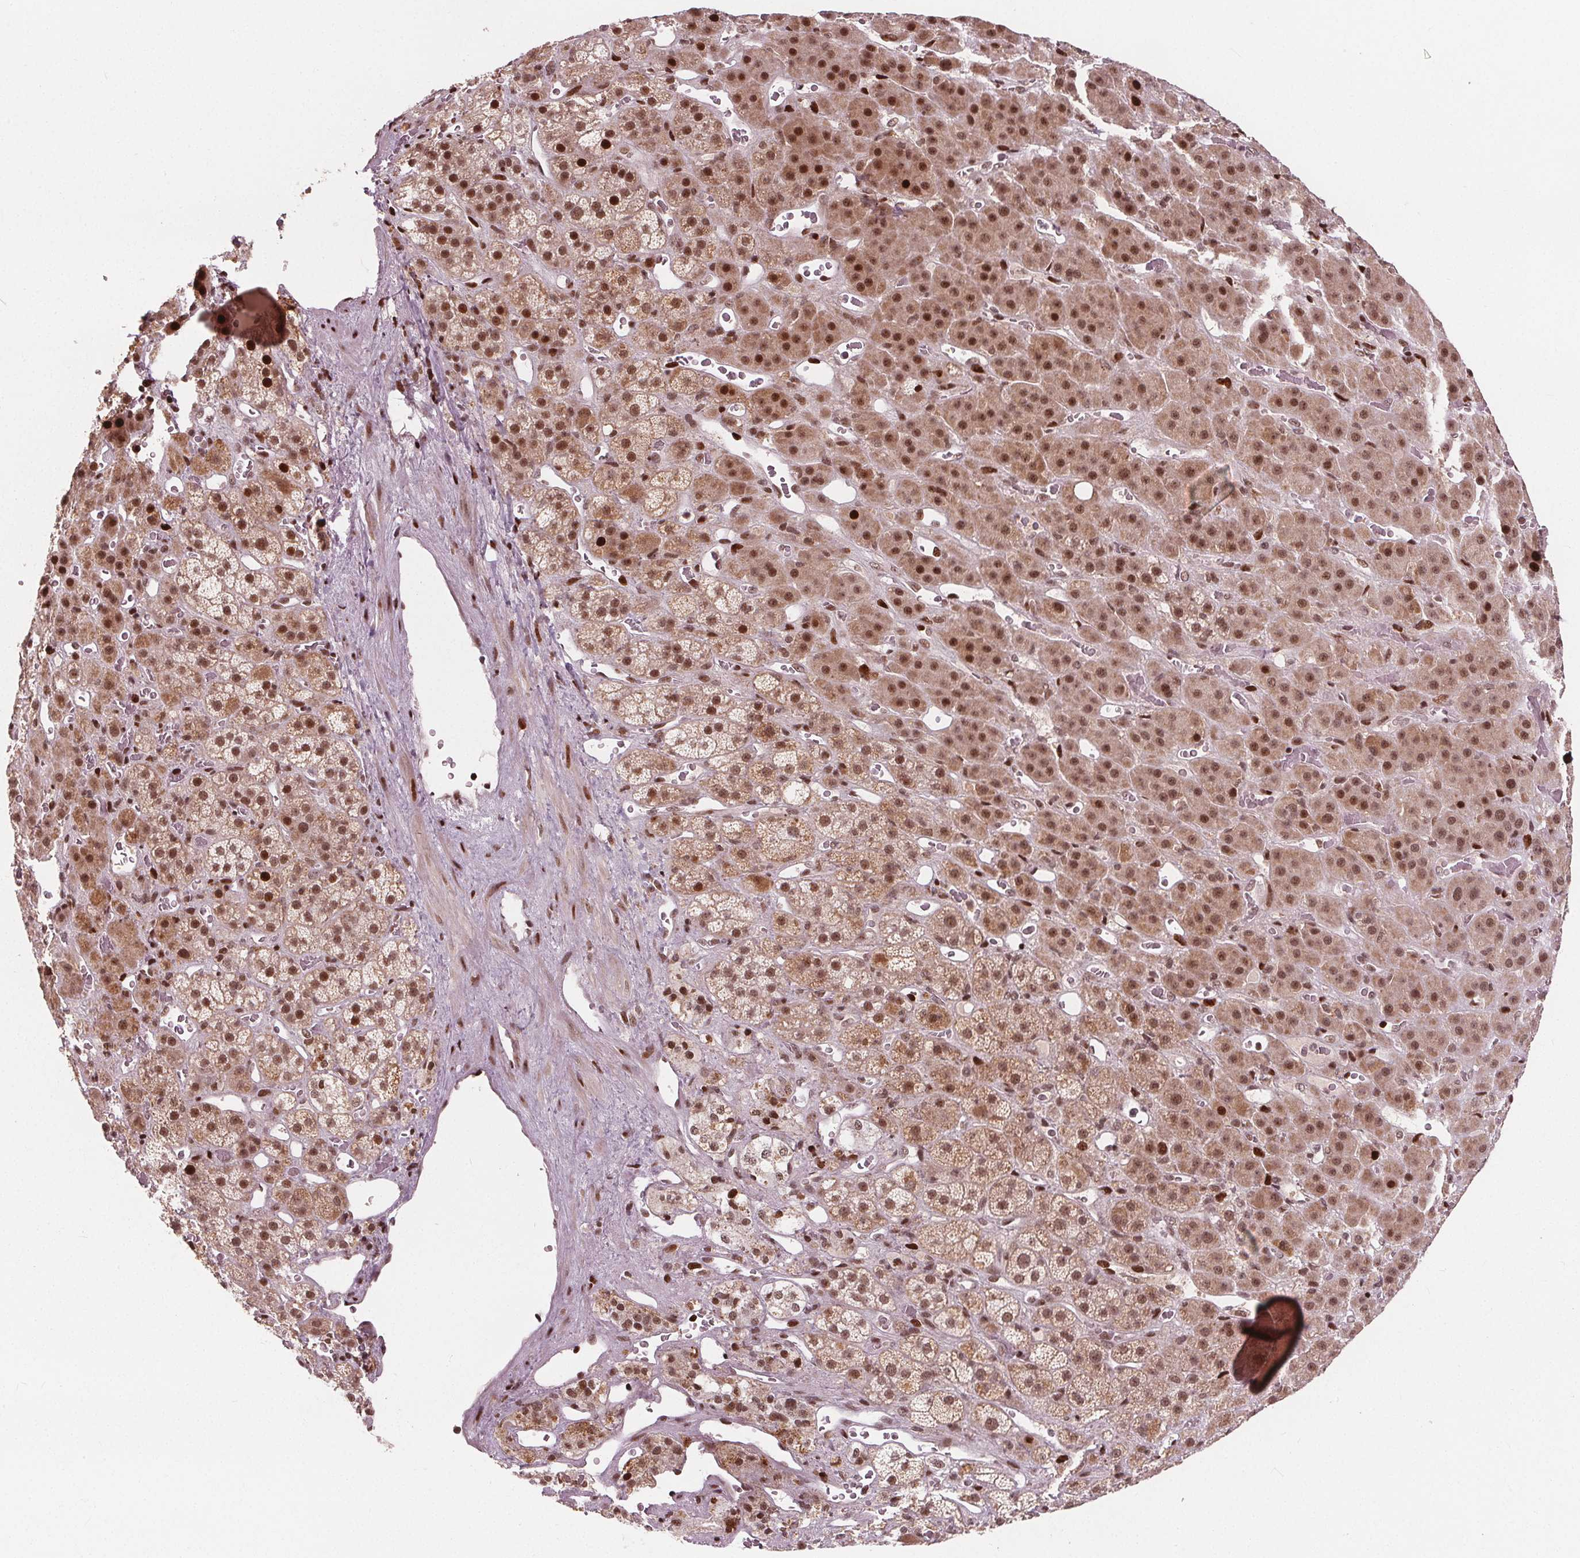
{"staining": {"intensity": "strong", "quantity": ">75%", "location": "cytoplasmic/membranous,nuclear"}, "tissue": "adrenal gland", "cell_type": "Glandular cells", "image_type": "normal", "snomed": [{"axis": "morphology", "description": "Normal tissue, NOS"}, {"axis": "topography", "description": "Adrenal gland"}], "caption": "High-power microscopy captured an immunohistochemistry histopathology image of normal adrenal gland, revealing strong cytoplasmic/membranous,nuclear staining in approximately >75% of glandular cells.", "gene": "SNRNP35", "patient": {"sex": "male", "age": 57}}